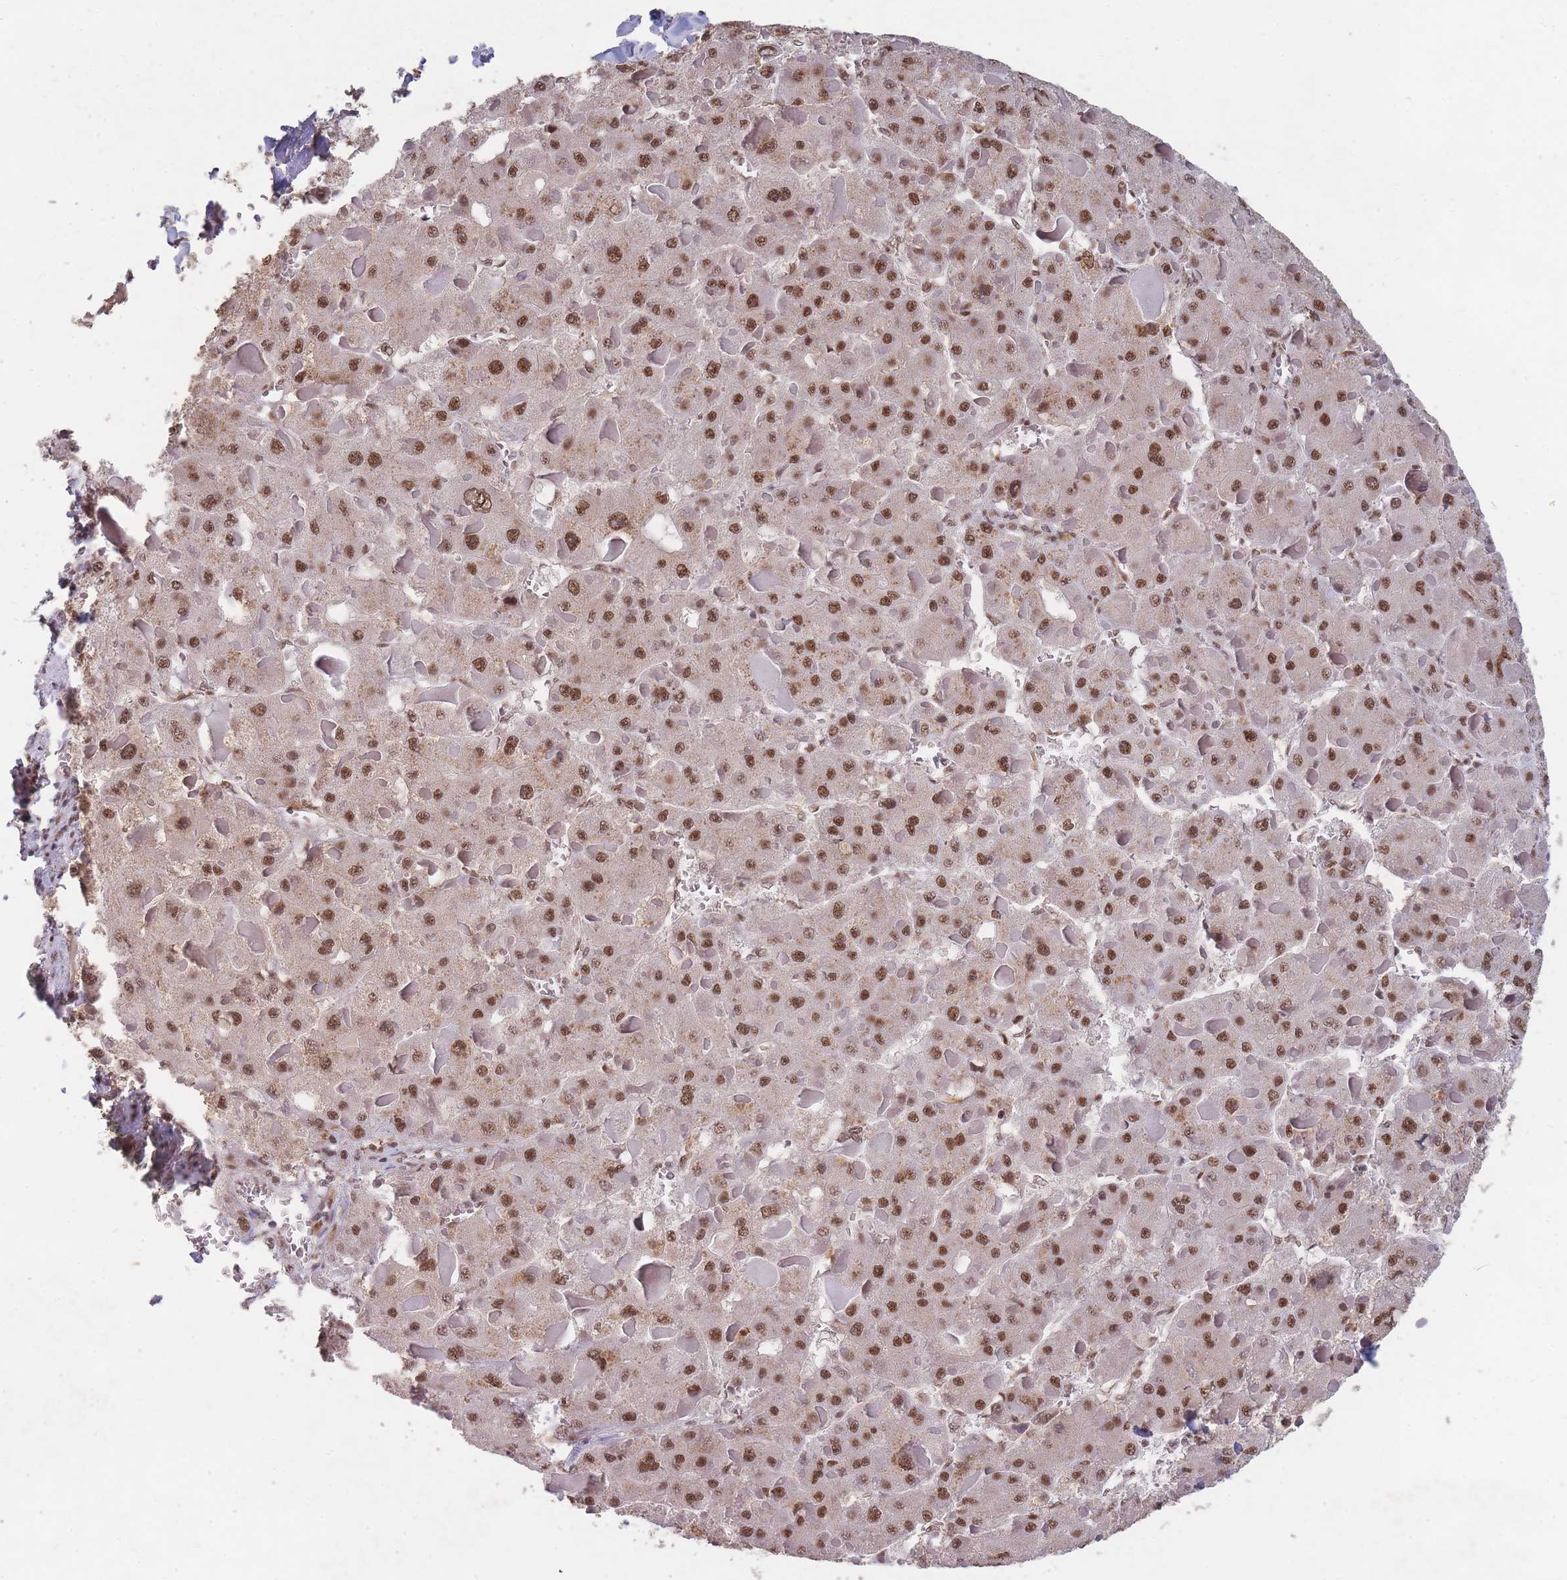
{"staining": {"intensity": "moderate", "quantity": ">75%", "location": "nuclear"}, "tissue": "liver cancer", "cell_type": "Tumor cells", "image_type": "cancer", "snomed": [{"axis": "morphology", "description": "Carcinoma, Hepatocellular, NOS"}, {"axis": "topography", "description": "Liver"}], "caption": "A photomicrograph of human hepatocellular carcinoma (liver) stained for a protein reveals moderate nuclear brown staining in tumor cells.", "gene": "SNRPA1", "patient": {"sex": "female", "age": 73}}